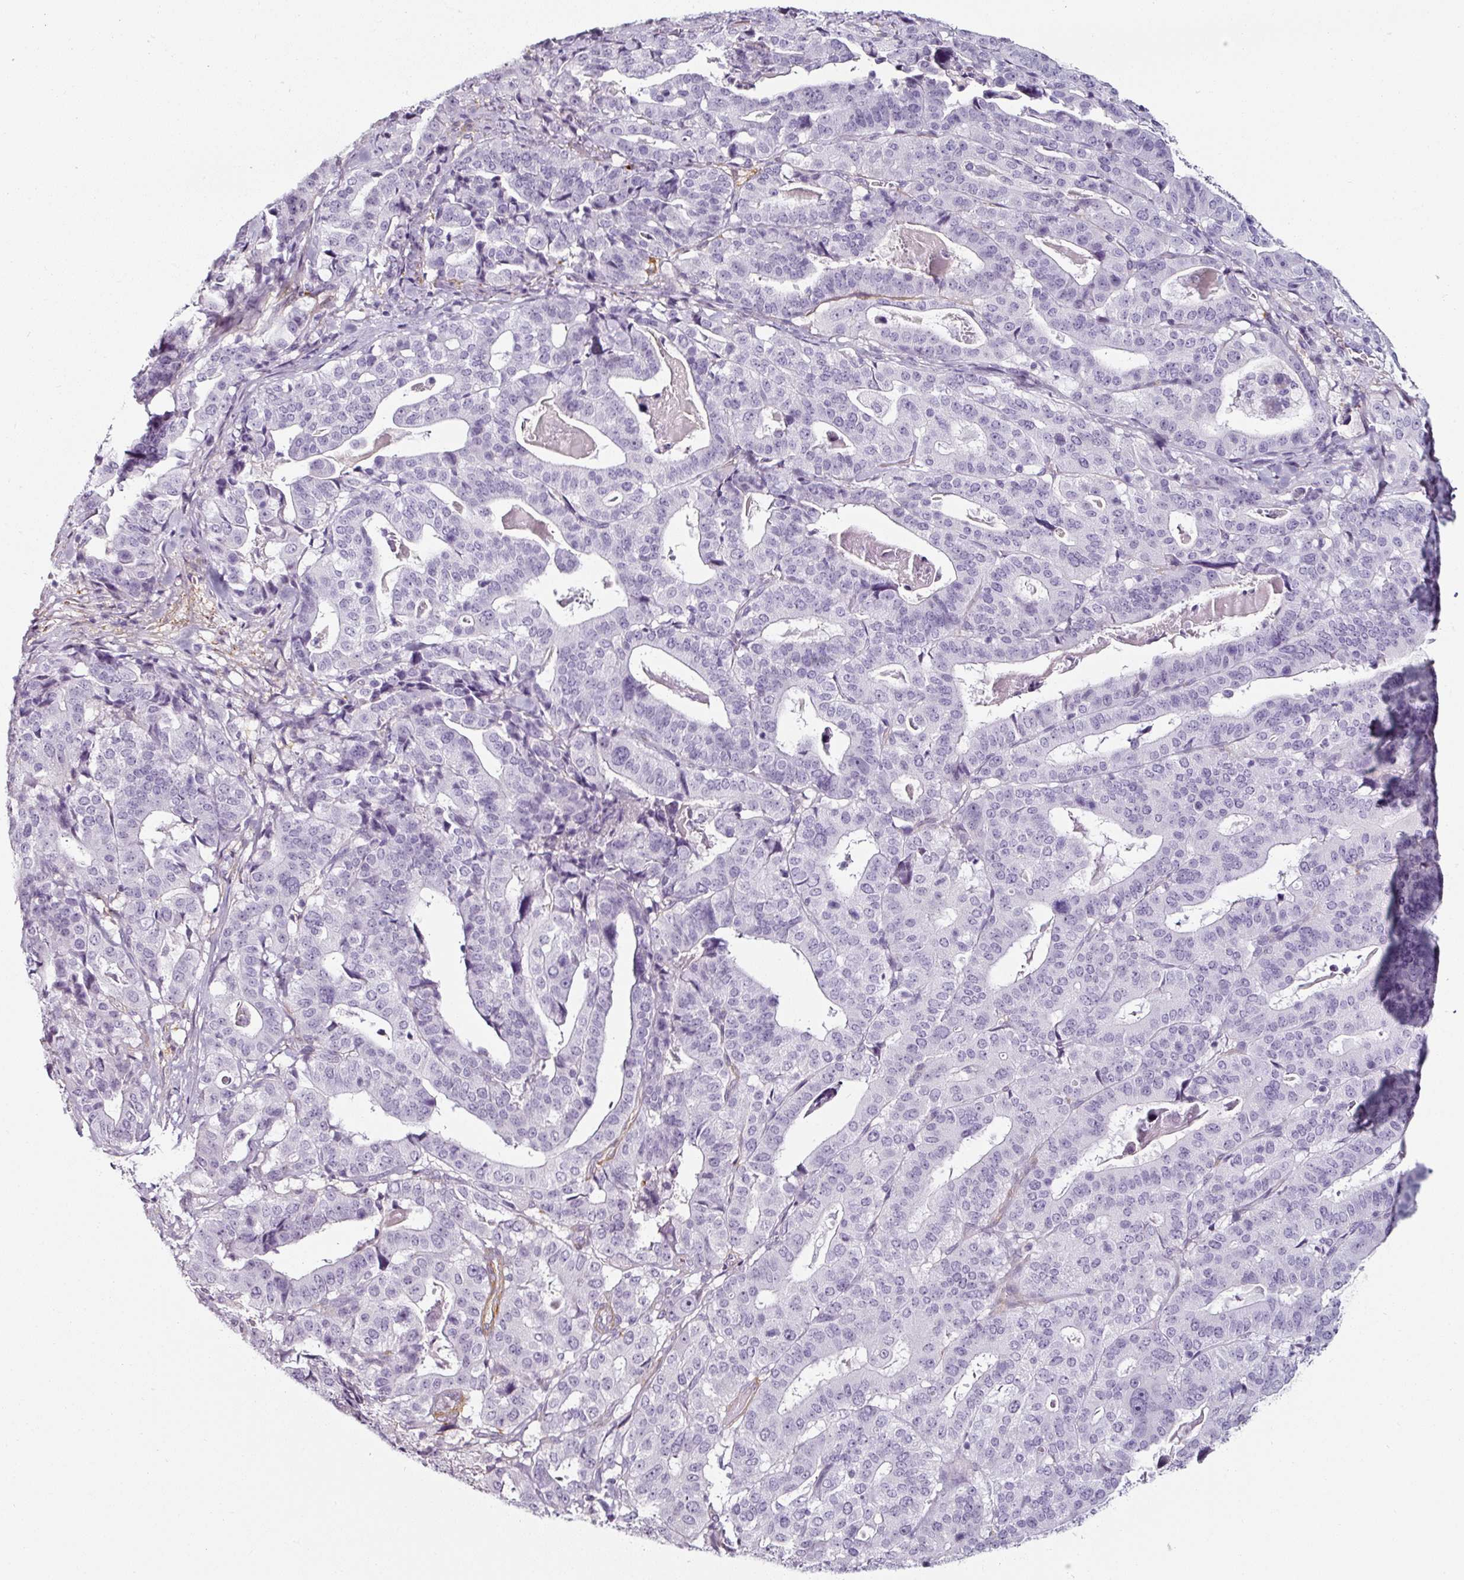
{"staining": {"intensity": "negative", "quantity": "none", "location": "none"}, "tissue": "stomach cancer", "cell_type": "Tumor cells", "image_type": "cancer", "snomed": [{"axis": "morphology", "description": "Adenocarcinoma, NOS"}, {"axis": "topography", "description": "Stomach"}], "caption": "Stomach cancer was stained to show a protein in brown. There is no significant expression in tumor cells.", "gene": "CAP2", "patient": {"sex": "male", "age": 48}}